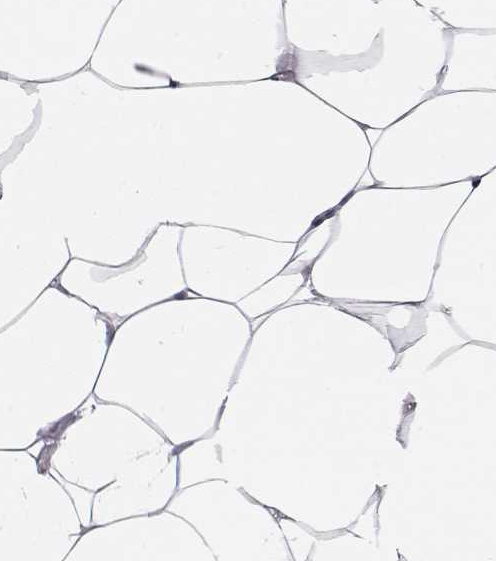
{"staining": {"intensity": "negative", "quantity": "none", "location": "none"}, "tissue": "breast", "cell_type": "Adipocytes", "image_type": "normal", "snomed": [{"axis": "morphology", "description": "Normal tissue, NOS"}, {"axis": "topography", "description": "Breast"}], "caption": "Immunohistochemistry histopathology image of unremarkable breast: breast stained with DAB (3,3'-diaminobenzidine) shows no significant protein staining in adipocytes.", "gene": "CRX", "patient": {"sex": "female", "age": 32}}